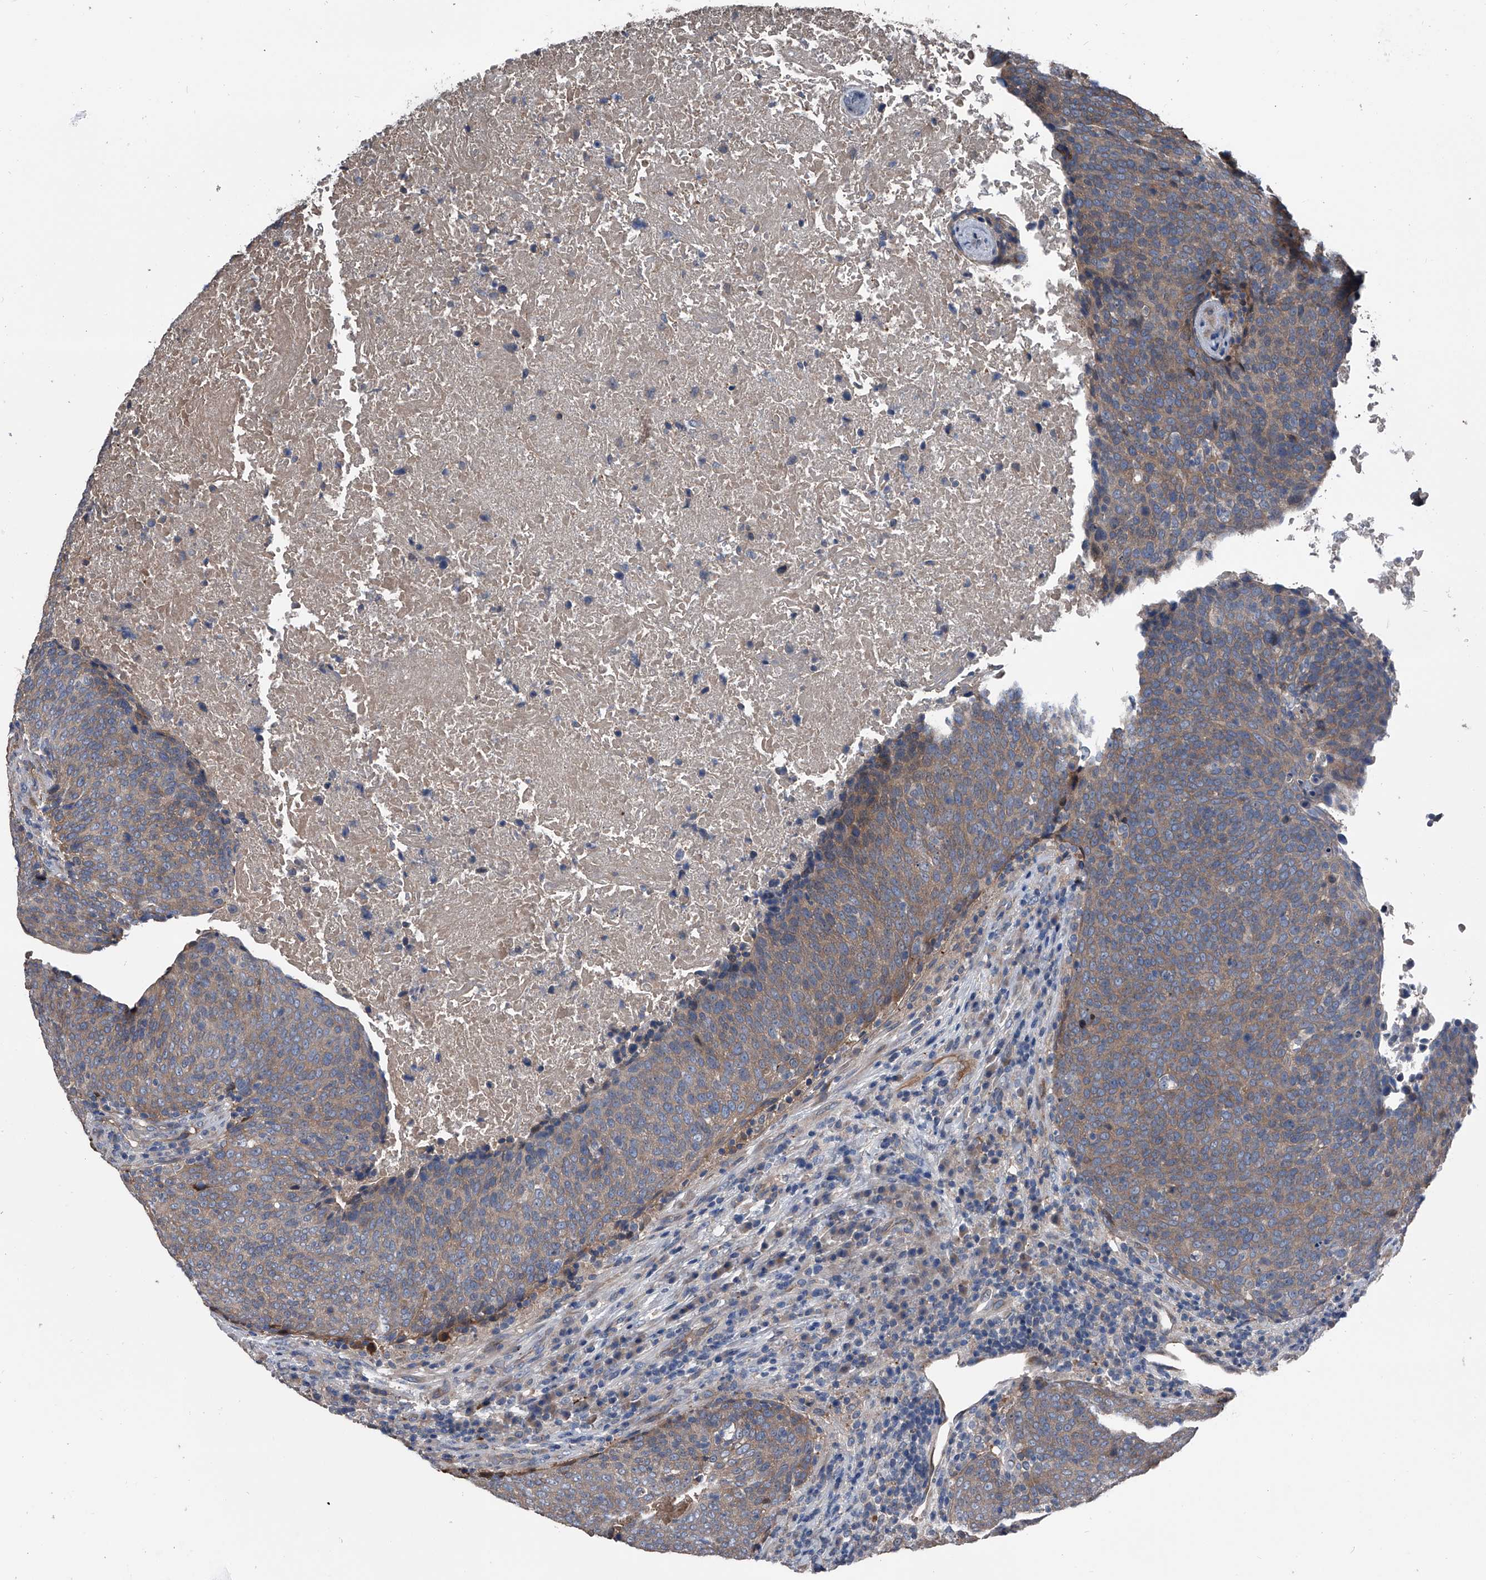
{"staining": {"intensity": "moderate", "quantity": ">75%", "location": "cytoplasmic/membranous"}, "tissue": "head and neck cancer", "cell_type": "Tumor cells", "image_type": "cancer", "snomed": [{"axis": "morphology", "description": "Squamous cell carcinoma, NOS"}, {"axis": "morphology", "description": "Squamous cell carcinoma, metastatic, NOS"}, {"axis": "topography", "description": "Lymph node"}, {"axis": "topography", "description": "Head-Neck"}], "caption": "Tumor cells exhibit moderate cytoplasmic/membranous expression in approximately >75% of cells in head and neck cancer.", "gene": "KIF13A", "patient": {"sex": "male", "age": 62}}